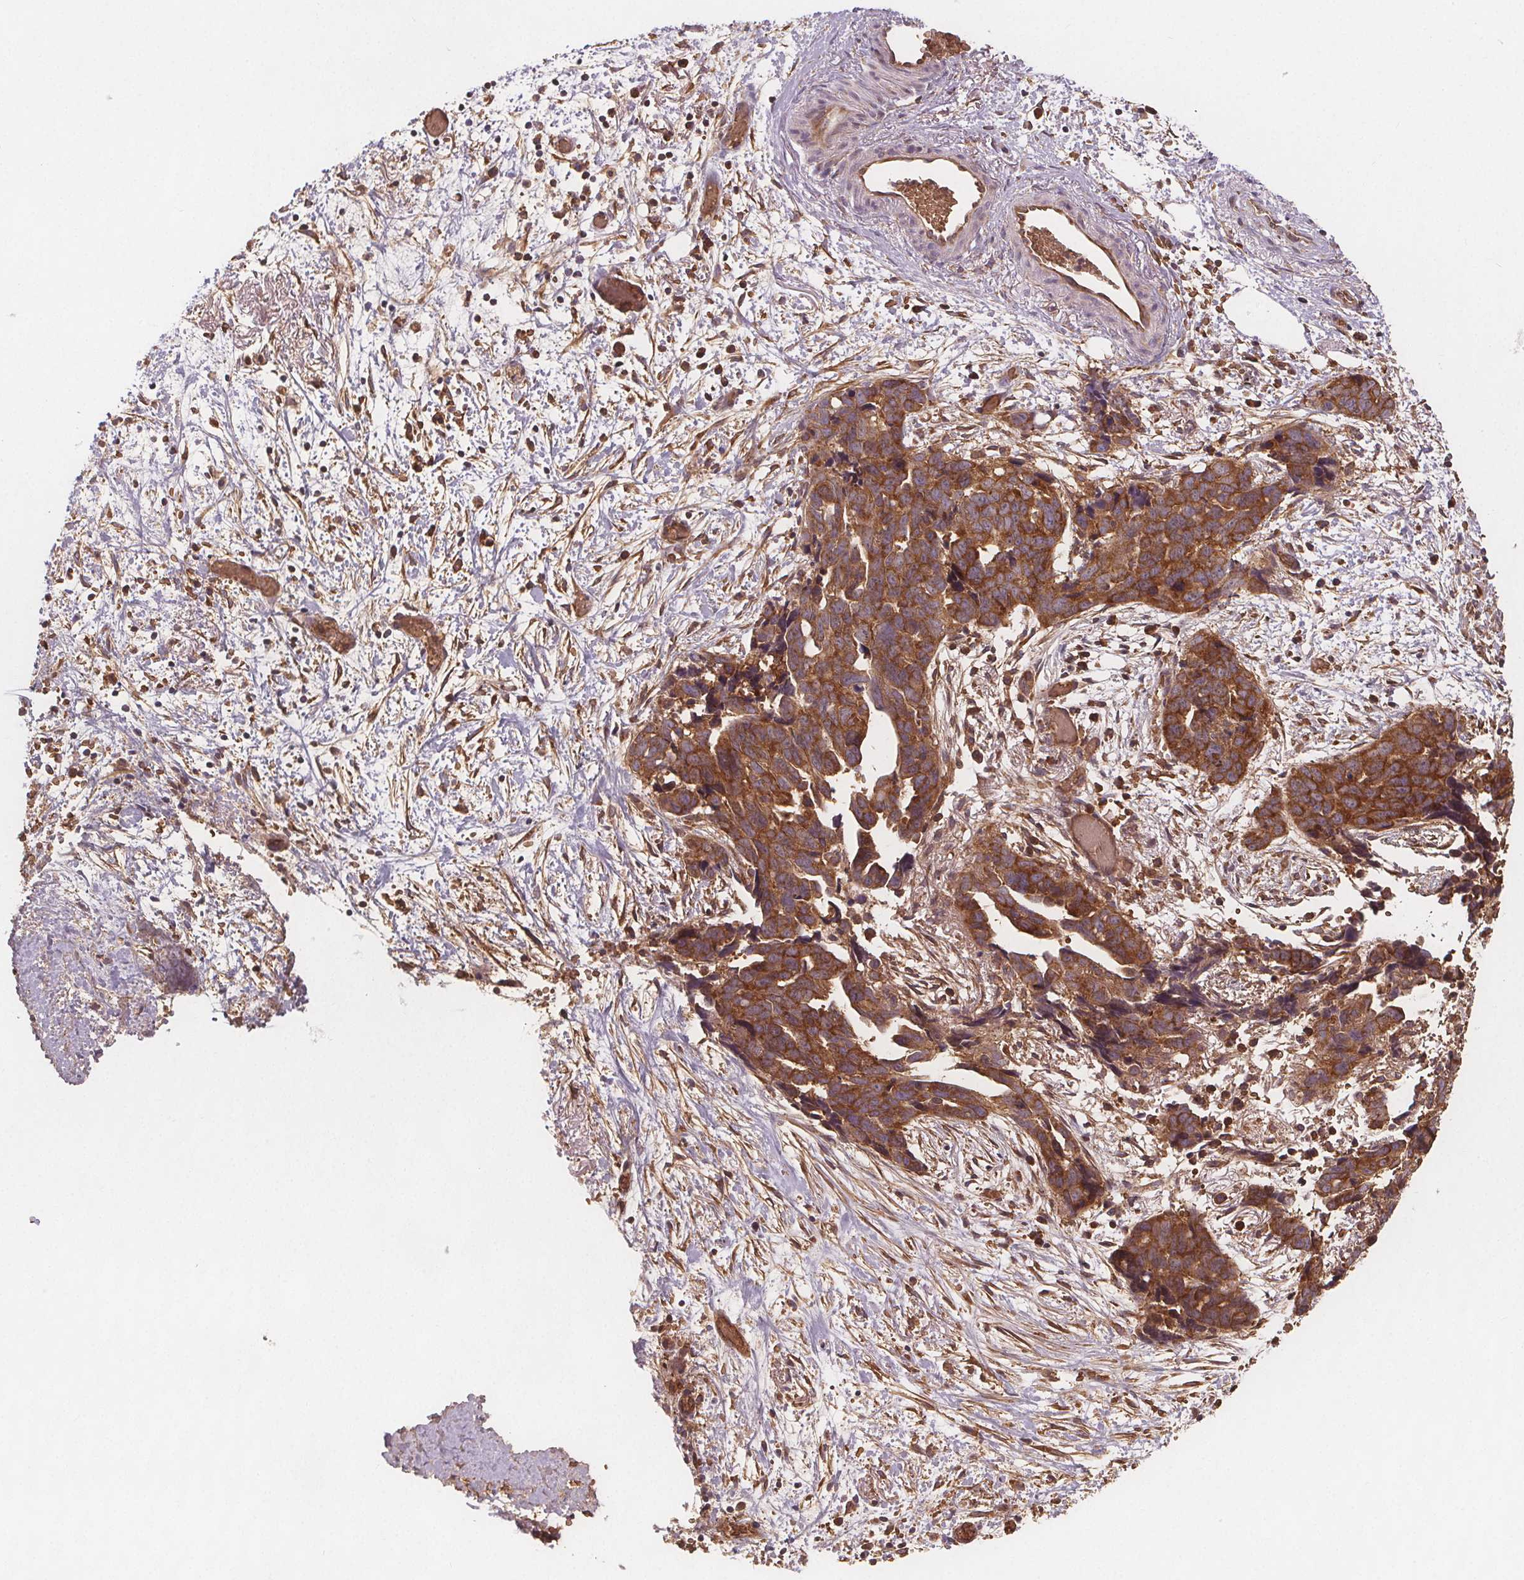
{"staining": {"intensity": "moderate", "quantity": ">75%", "location": "cytoplasmic/membranous"}, "tissue": "ovarian cancer", "cell_type": "Tumor cells", "image_type": "cancer", "snomed": [{"axis": "morphology", "description": "Cystadenocarcinoma, serous, NOS"}, {"axis": "topography", "description": "Ovary"}], "caption": "A brown stain labels moderate cytoplasmic/membranous expression of a protein in ovarian cancer (serous cystadenocarcinoma) tumor cells.", "gene": "EIF3D", "patient": {"sex": "female", "age": 69}}